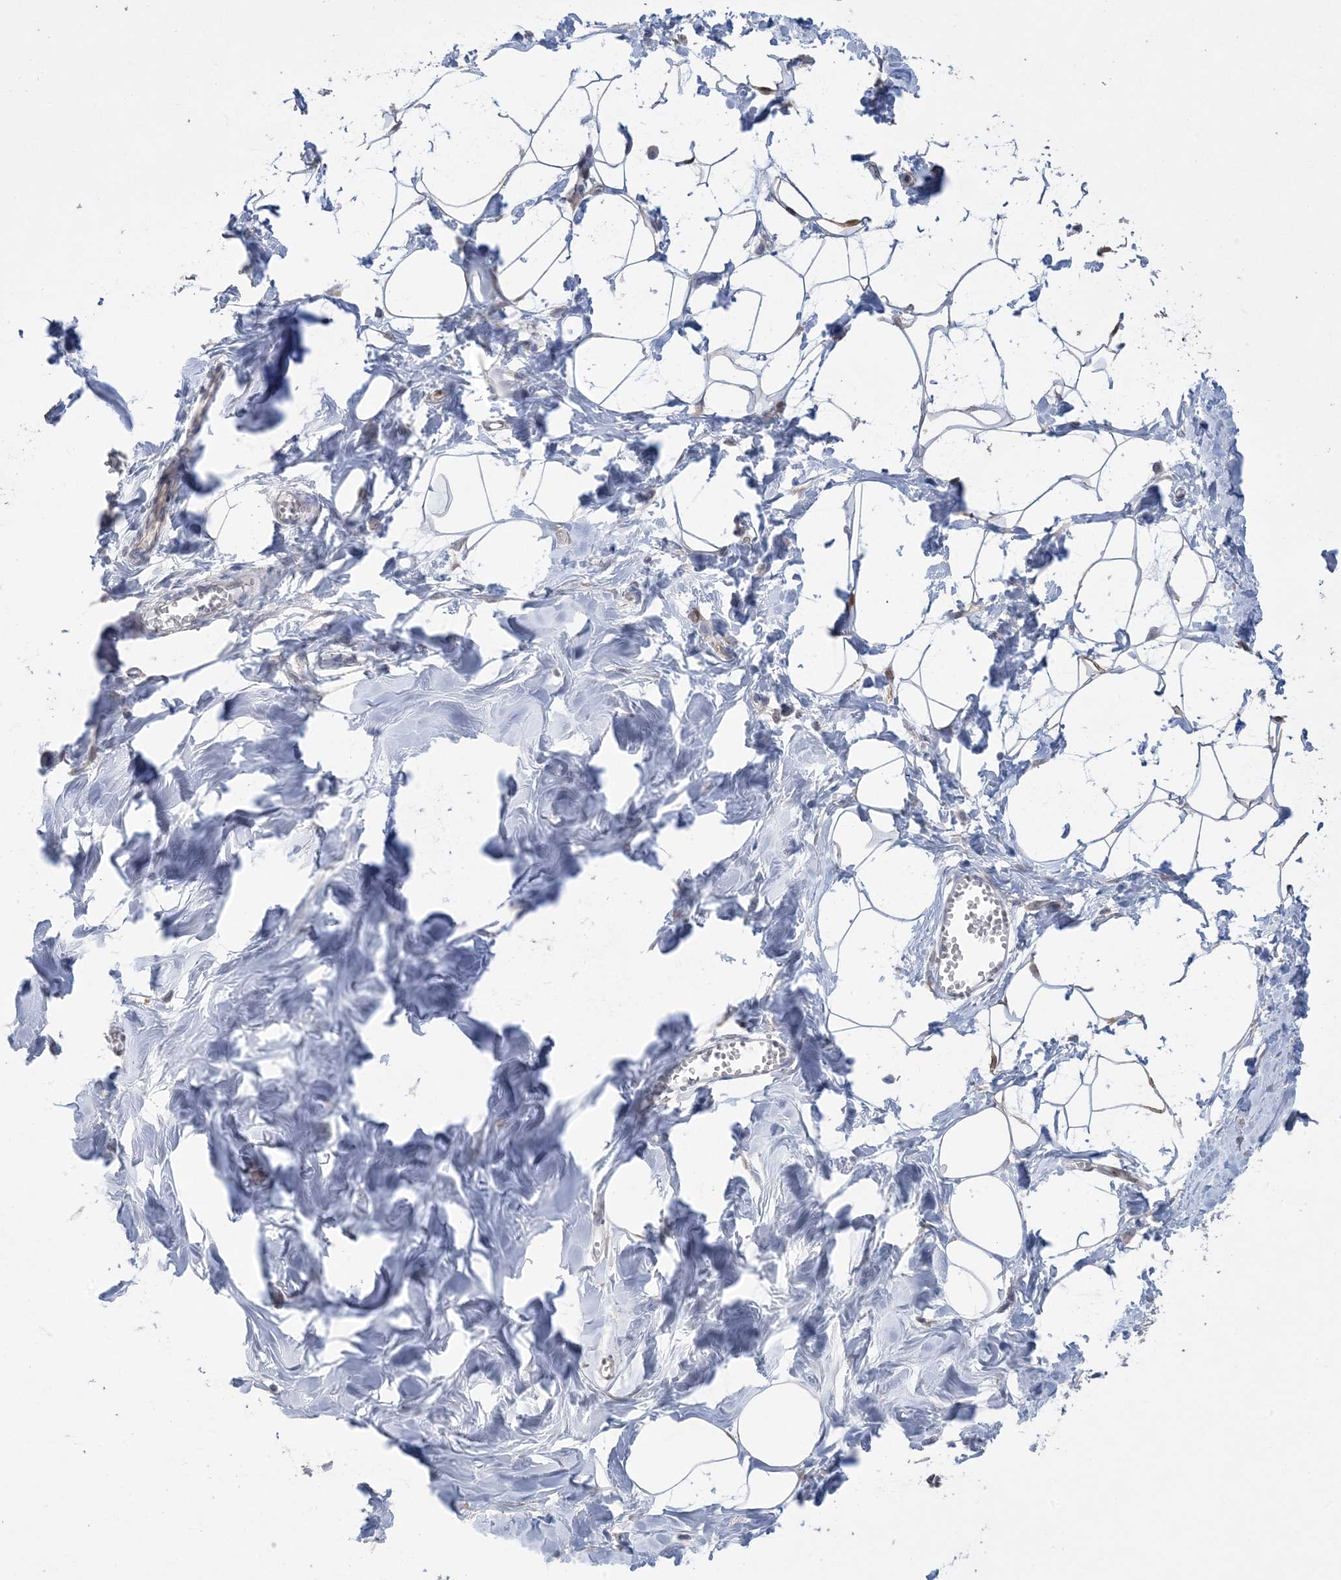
{"staining": {"intensity": "negative", "quantity": "none", "location": "none"}, "tissue": "breast", "cell_type": "Adipocytes", "image_type": "normal", "snomed": [{"axis": "morphology", "description": "Normal tissue, NOS"}, {"axis": "topography", "description": "Breast"}], "caption": "Immunohistochemical staining of benign human breast exhibits no significant positivity in adipocytes. (Immunohistochemistry (ihc), brightfield microscopy, high magnification).", "gene": "HMGCS1", "patient": {"sex": "female", "age": 27}}